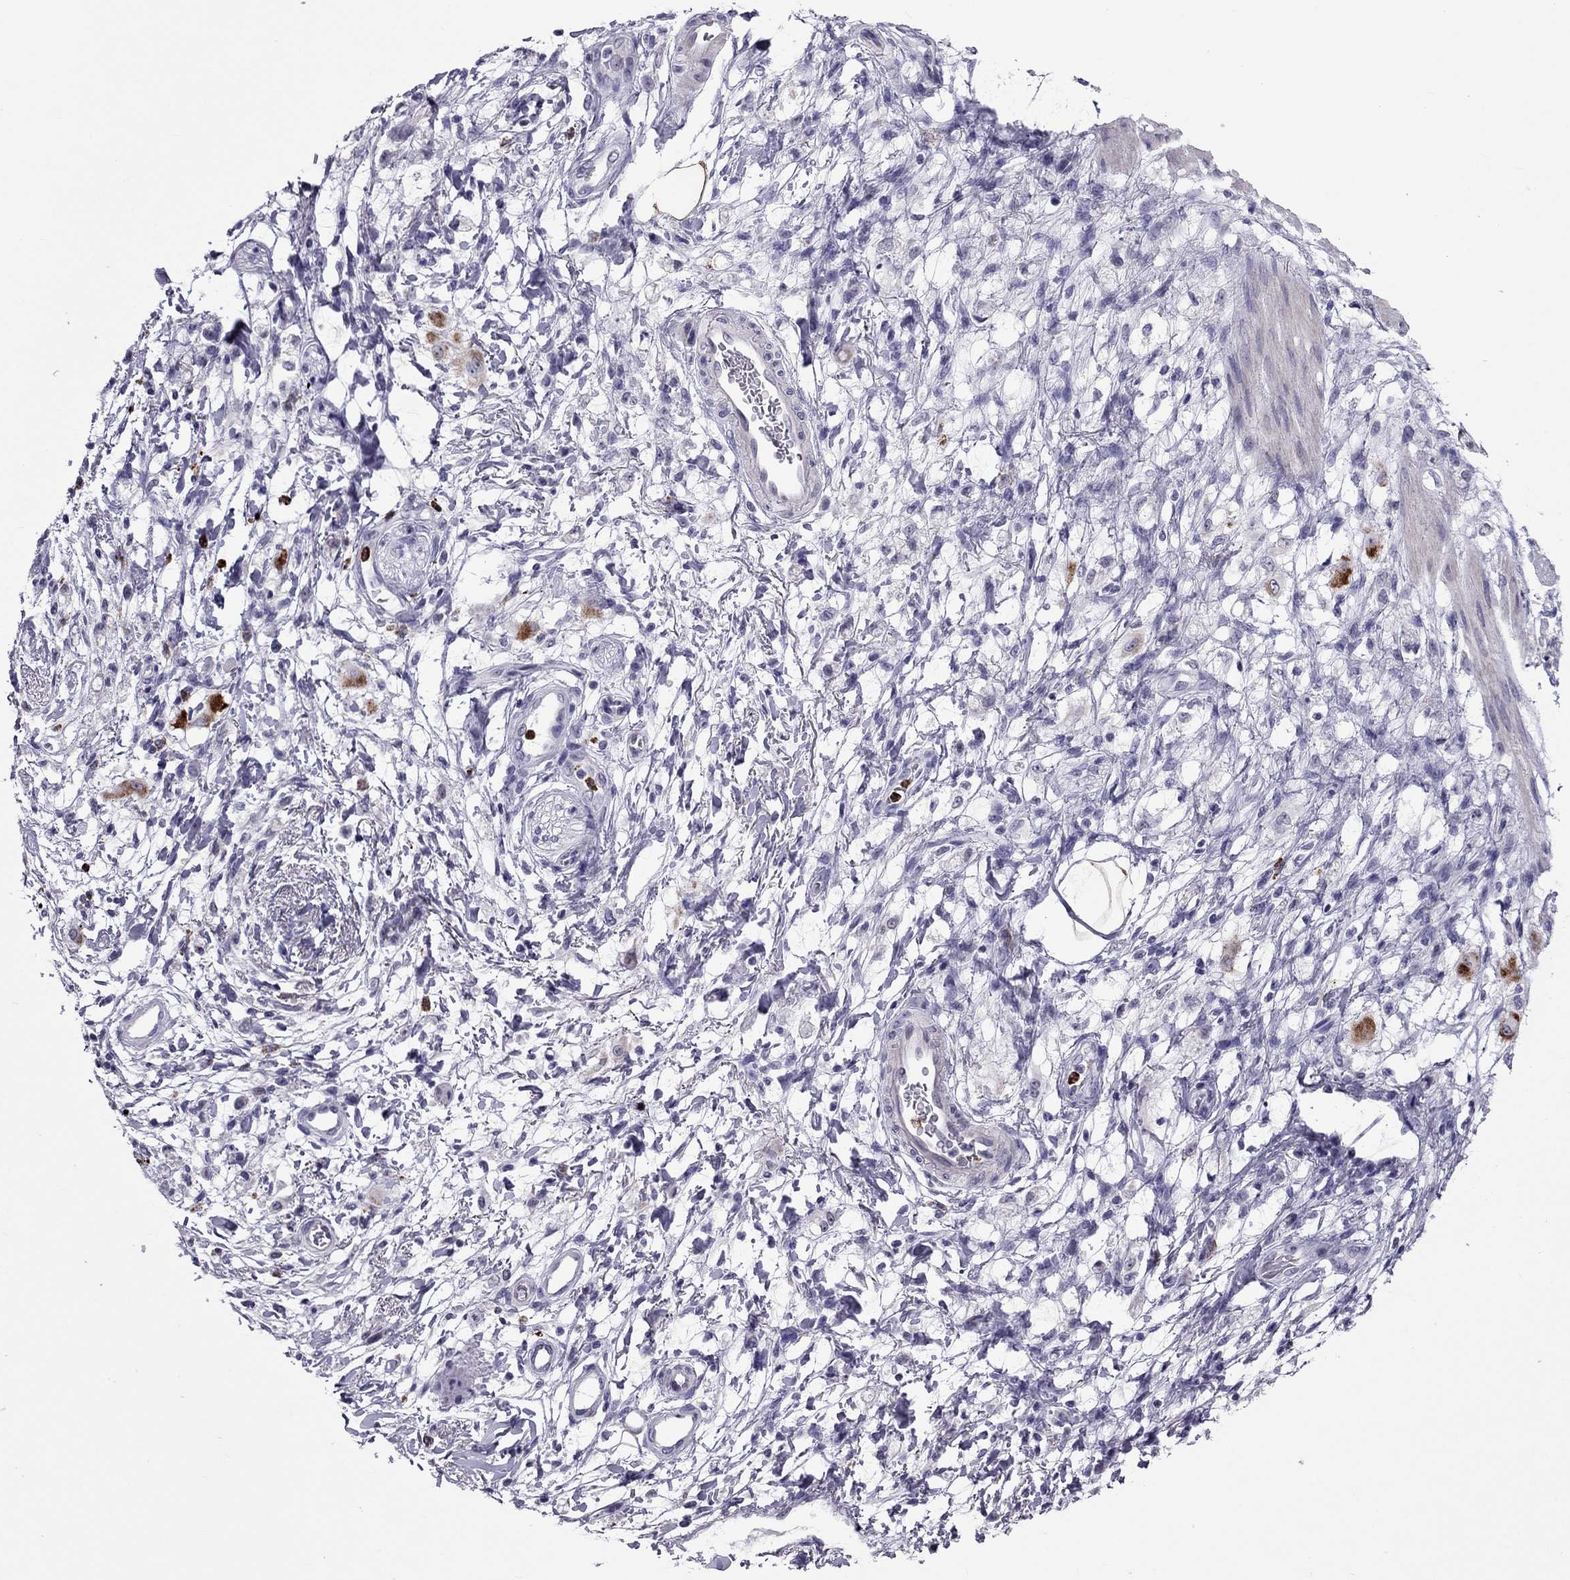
{"staining": {"intensity": "moderate", "quantity": "<25%", "location": "cytoplasmic/membranous"}, "tissue": "stomach cancer", "cell_type": "Tumor cells", "image_type": "cancer", "snomed": [{"axis": "morphology", "description": "Adenocarcinoma, NOS"}, {"axis": "topography", "description": "Stomach"}], "caption": "This image demonstrates IHC staining of stomach cancer (adenocarcinoma), with low moderate cytoplasmic/membranous positivity in approximately <25% of tumor cells.", "gene": "CCL27", "patient": {"sex": "female", "age": 60}}